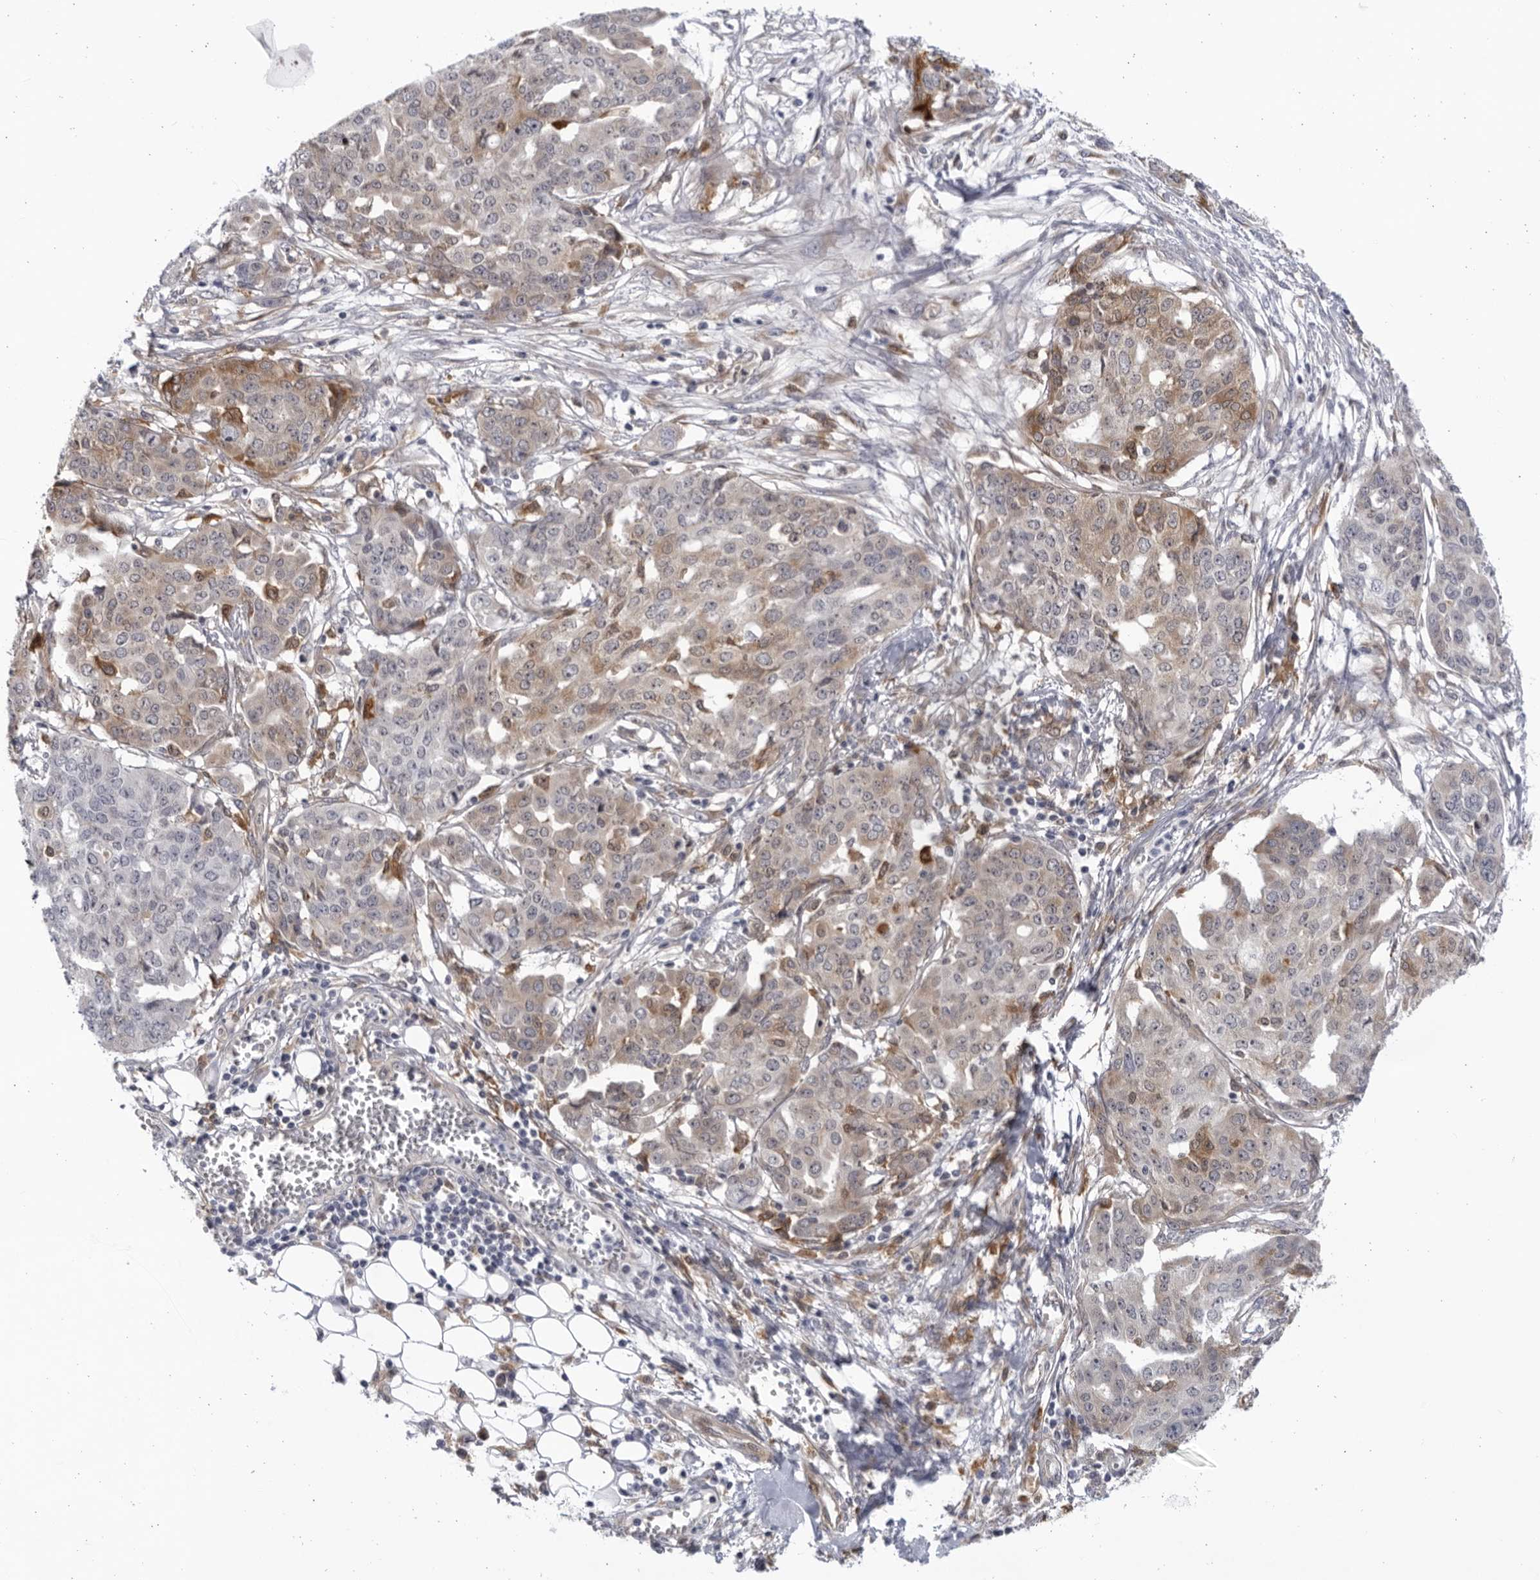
{"staining": {"intensity": "weak", "quantity": "<25%", "location": "cytoplasmic/membranous"}, "tissue": "ovarian cancer", "cell_type": "Tumor cells", "image_type": "cancer", "snomed": [{"axis": "morphology", "description": "Cystadenocarcinoma, serous, NOS"}, {"axis": "topography", "description": "Soft tissue"}, {"axis": "topography", "description": "Ovary"}], "caption": "Tumor cells show no significant staining in serous cystadenocarcinoma (ovarian).", "gene": "BMP2K", "patient": {"sex": "female", "age": 57}}